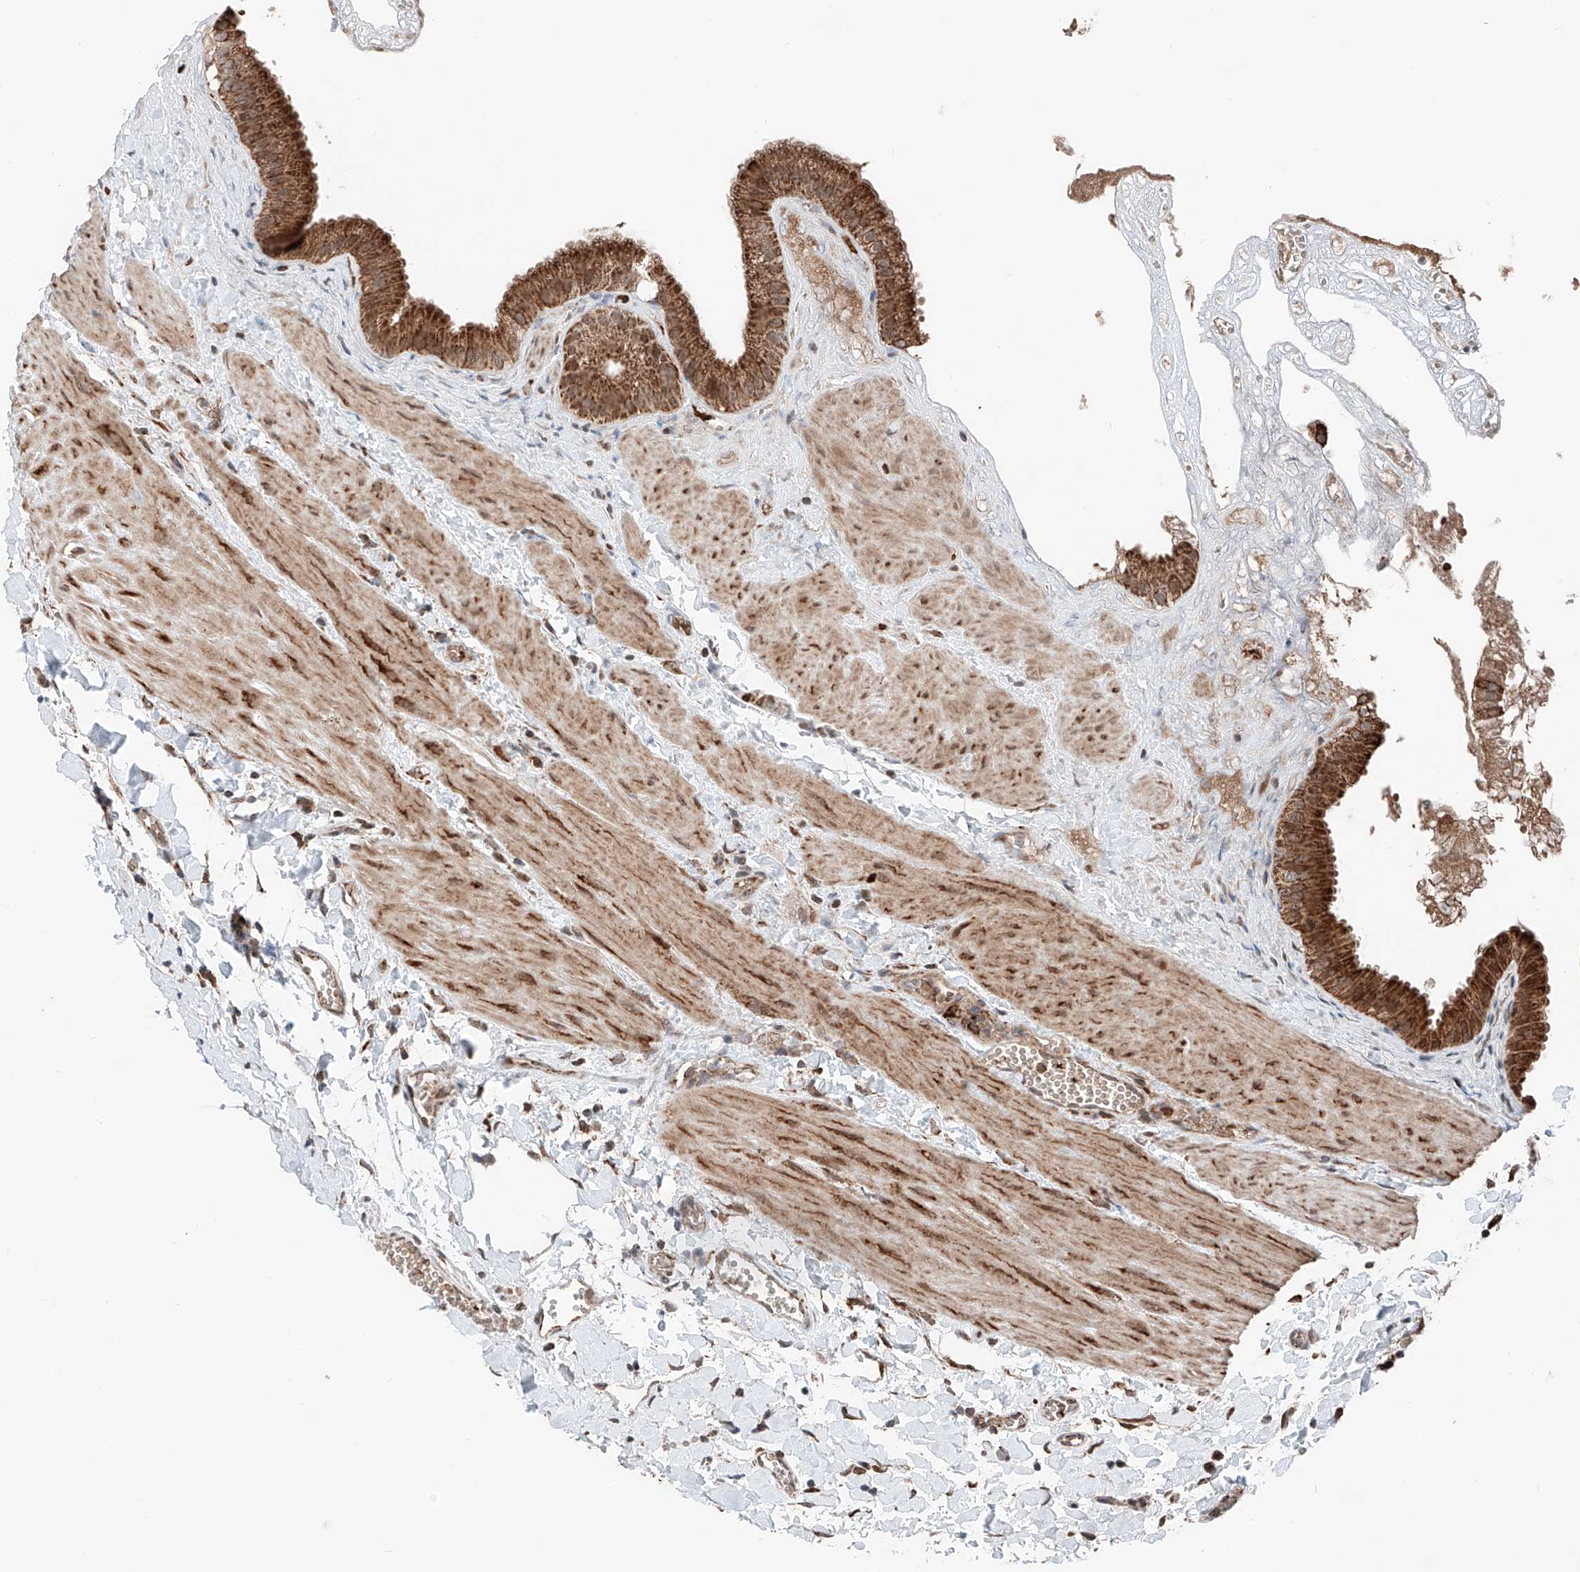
{"staining": {"intensity": "strong", "quantity": ">75%", "location": "cytoplasmic/membranous"}, "tissue": "gallbladder", "cell_type": "Glandular cells", "image_type": "normal", "snomed": [{"axis": "morphology", "description": "Normal tissue, NOS"}, {"axis": "topography", "description": "Gallbladder"}], "caption": "Approximately >75% of glandular cells in benign human gallbladder show strong cytoplasmic/membranous protein expression as visualized by brown immunohistochemical staining.", "gene": "ZSCAN29", "patient": {"sex": "male", "age": 55}}